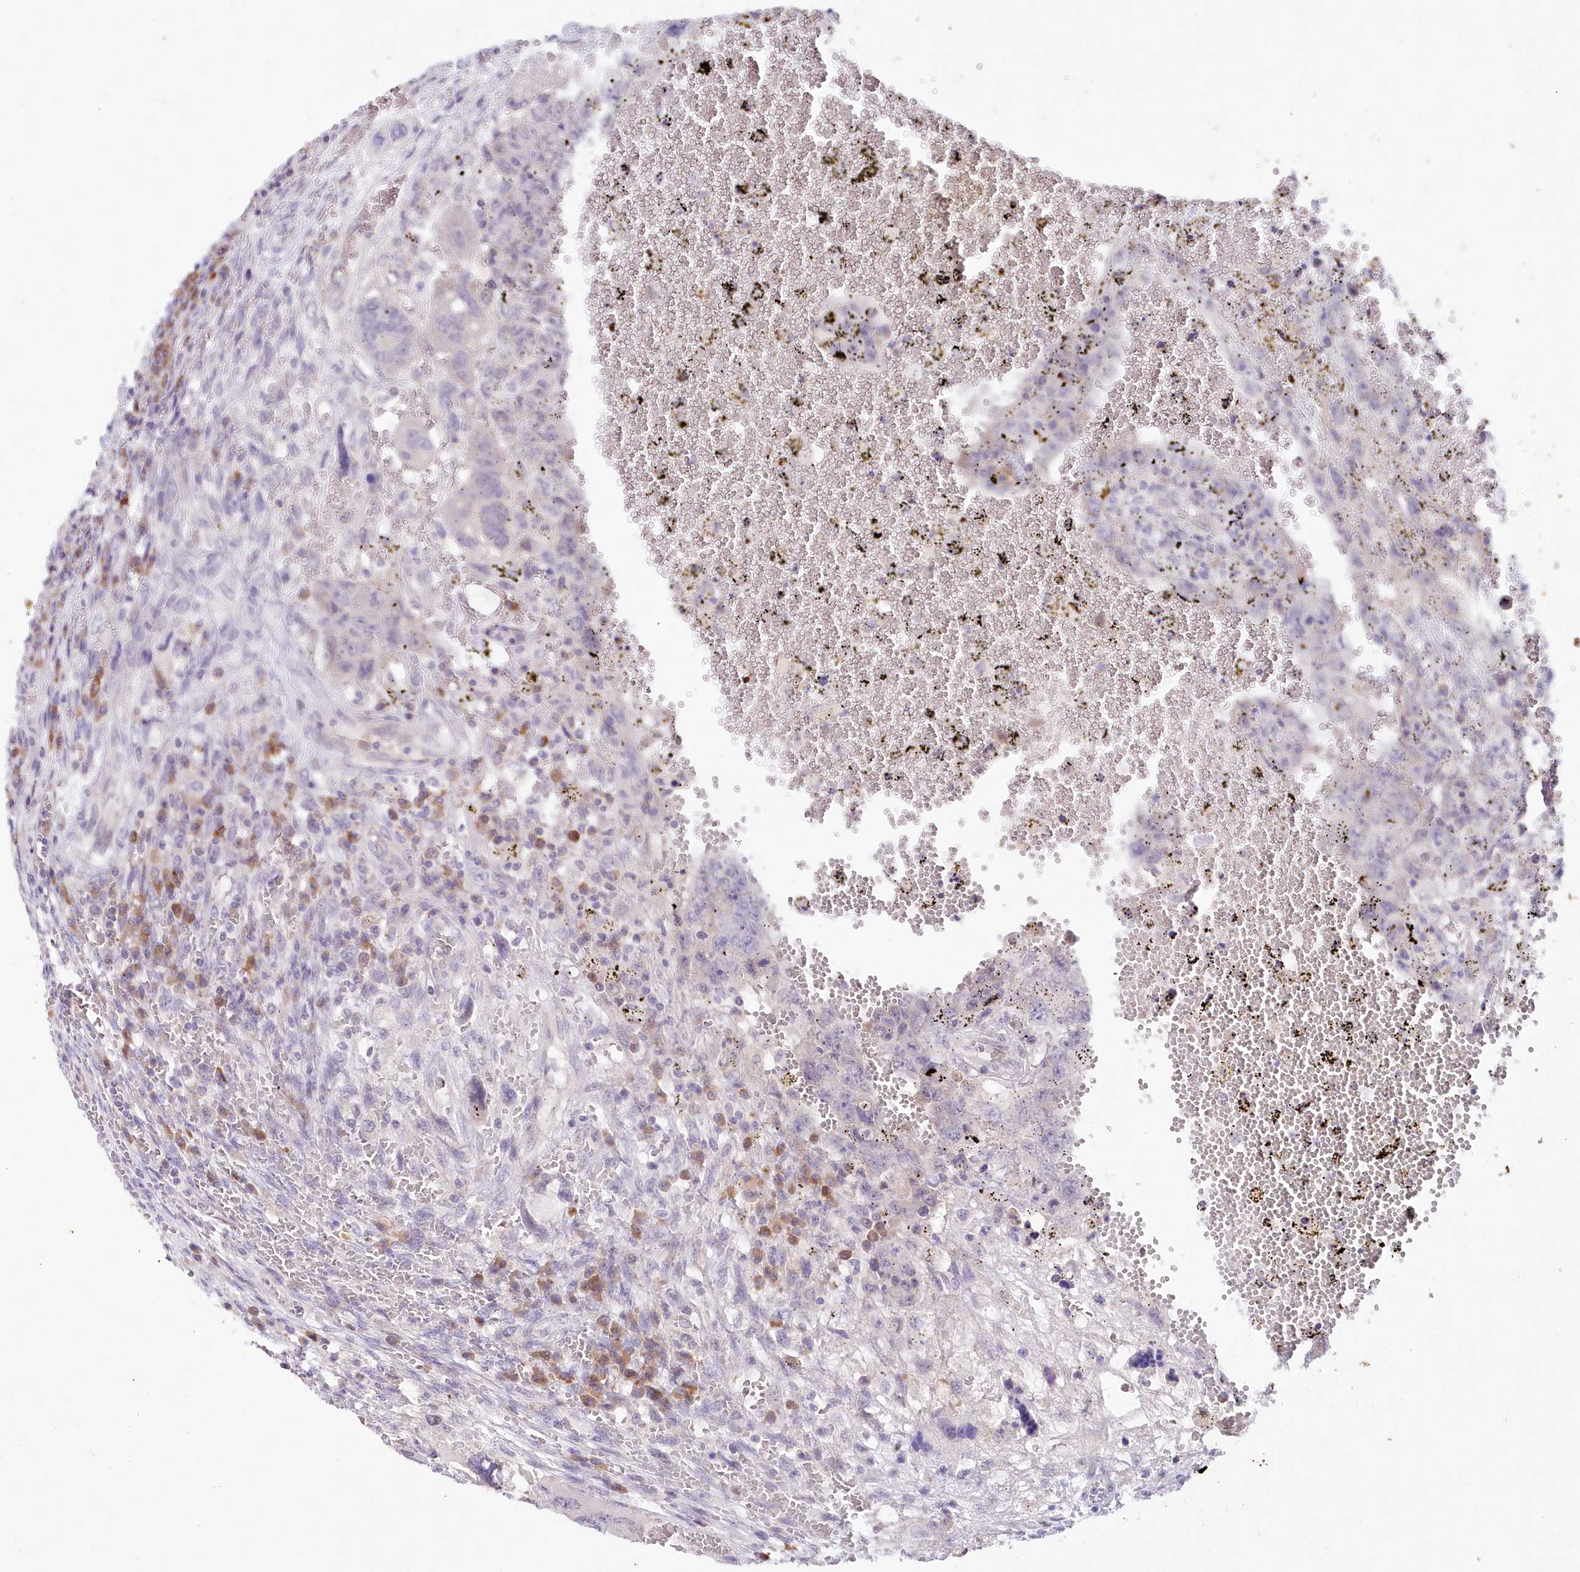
{"staining": {"intensity": "negative", "quantity": "none", "location": "none"}, "tissue": "testis cancer", "cell_type": "Tumor cells", "image_type": "cancer", "snomed": [{"axis": "morphology", "description": "Carcinoma, Embryonal, NOS"}, {"axis": "topography", "description": "Testis"}], "caption": "A high-resolution image shows immunohistochemistry (IHC) staining of testis cancer, which displays no significant positivity in tumor cells. (DAB IHC, high magnification).", "gene": "SNED1", "patient": {"sex": "male", "age": 26}}